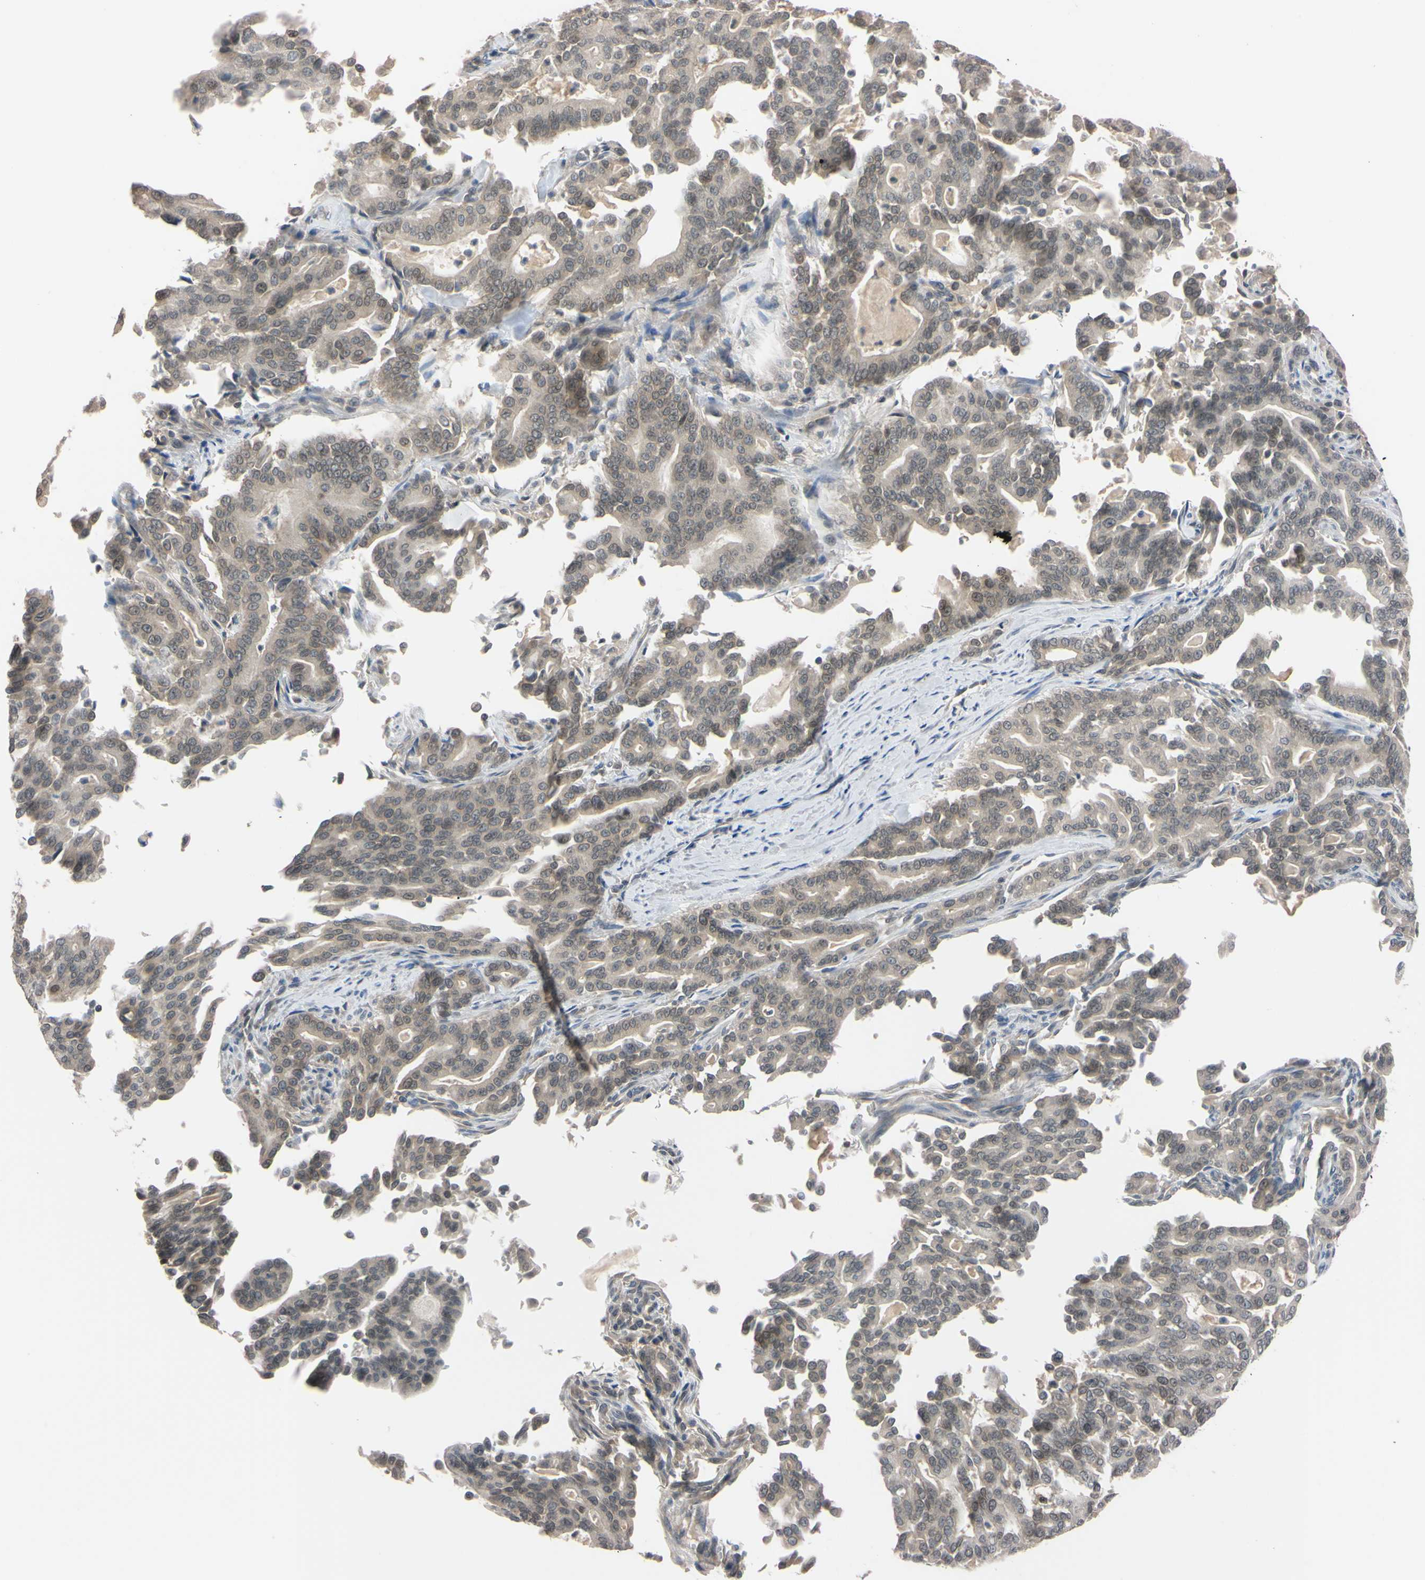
{"staining": {"intensity": "weak", "quantity": ">75%", "location": "cytoplasmic/membranous"}, "tissue": "pancreatic cancer", "cell_type": "Tumor cells", "image_type": "cancer", "snomed": [{"axis": "morphology", "description": "Adenocarcinoma, NOS"}, {"axis": "topography", "description": "Pancreas"}], "caption": "Protein staining of adenocarcinoma (pancreatic) tissue exhibits weak cytoplasmic/membranous positivity in approximately >75% of tumor cells.", "gene": "UBE2I", "patient": {"sex": "male", "age": 63}}